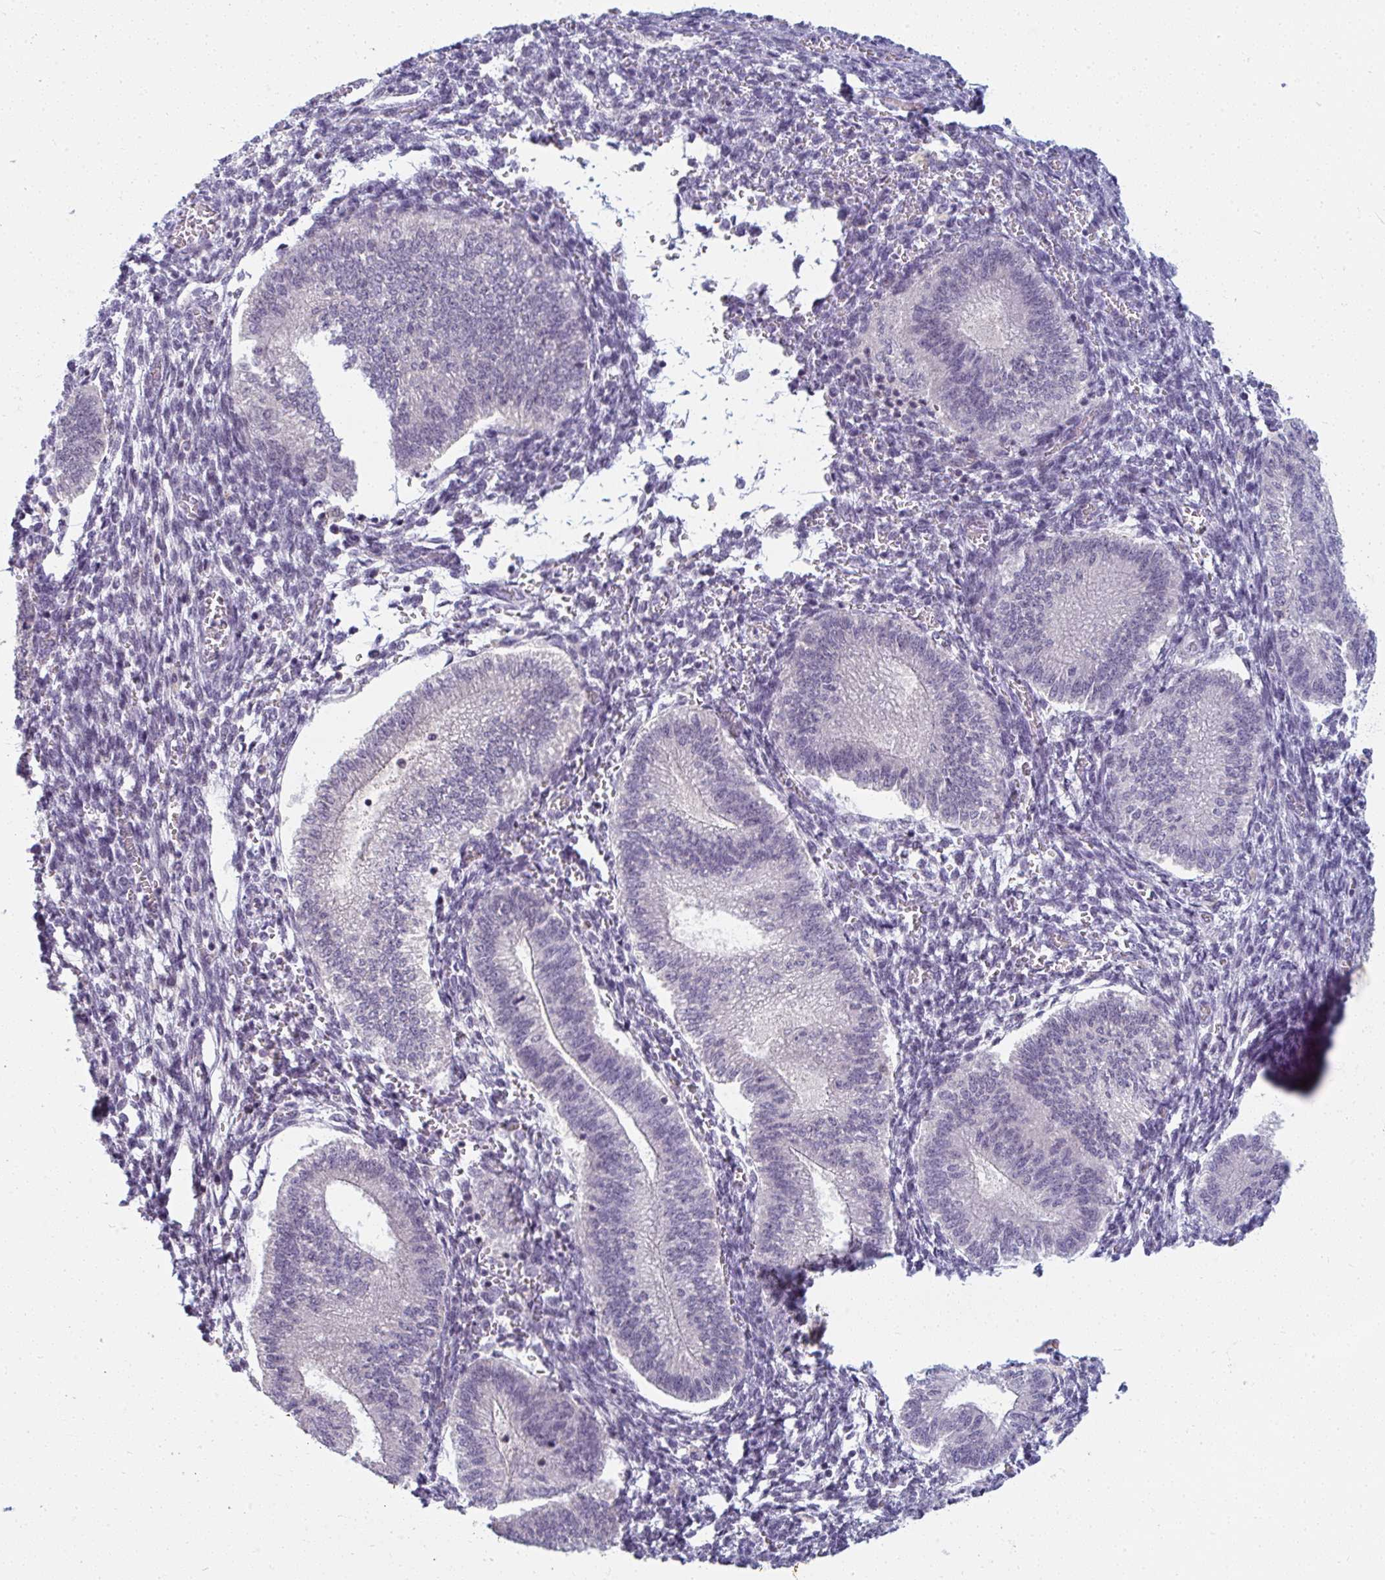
{"staining": {"intensity": "negative", "quantity": "none", "location": "none"}, "tissue": "endometrium", "cell_type": "Cells in endometrial stroma", "image_type": "normal", "snomed": [{"axis": "morphology", "description": "Normal tissue, NOS"}, {"axis": "topography", "description": "Endometrium"}], "caption": "This is an immunohistochemistry image of normal endometrium. There is no positivity in cells in endometrial stroma.", "gene": "PPFIA4", "patient": {"sex": "female", "age": 25}}